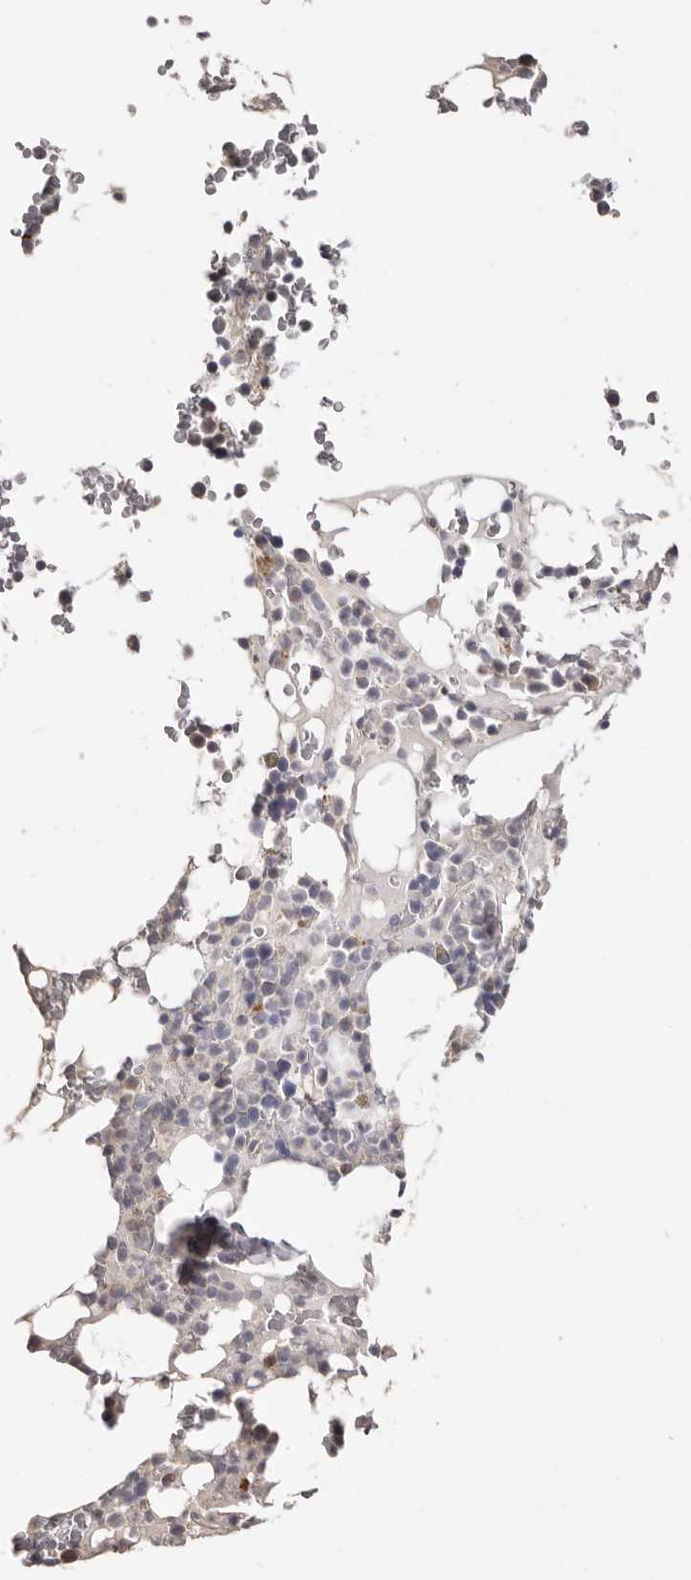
{"staining": {"intensity": "weak", "quantity": "25%-75%", "location": "cytoplasmic/membranous"}, "tissue": "bone marrow", "cell_type": "Hematopoietic cells", "image_type": "normal", "snomed": [{"axis": "morphology", "description": "Normal tissue, NOS"}, {"axis": "topography", "description": "Bone marrow"}], "caption": "Bone marrow stained with DAB immunohistochemistry (IHC) demonstrates low levels of weak cytoplasmic/membranous staining in approximately 25%-75% of hematopoietic cells.", "gene": "MMACHC", "patient": {"sex": "male", "age": 58}}